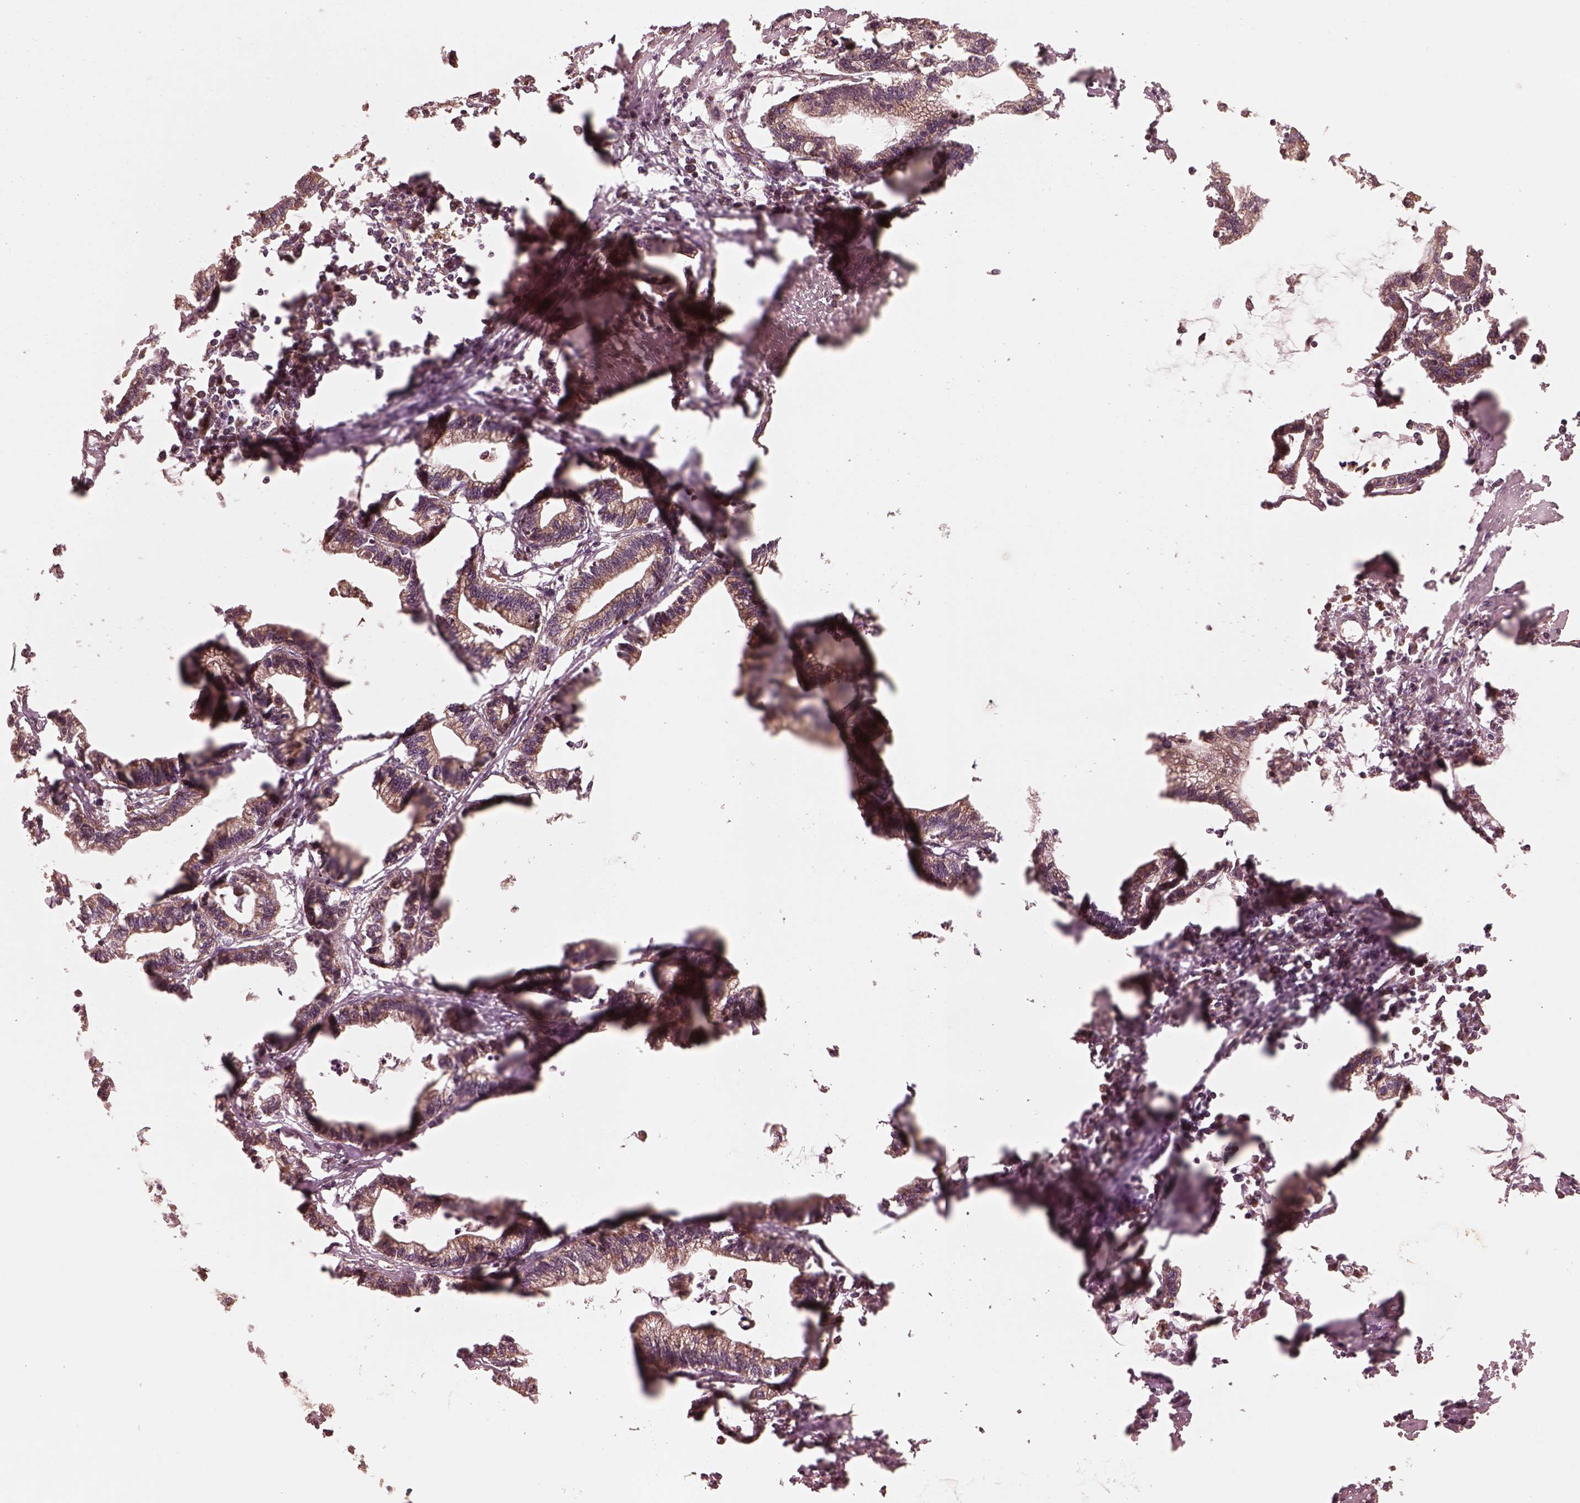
{"staining": {"intensity": "moderate", "quantity": "25%-75%", "location": "cytoplasmic/membranous"}, "tissue": "stomach cancer", "cell_type": "Tumor cells", "image_type": "cancer", "snomed": [{"axis": "morphology", "description": "Adenocarcinoma, NOS"}, {"axis": "topography", "description": "Stomach"}], "caption": "A medium amount of moderate cytoplasmic/membranous staining is appreciated in approximately 25%-75% of tumor cells in adenocarcinoma (stomach) tissue. The staining is performed using DAB (3,3'-diaminobenzidine) brown chromogen to label protein expression. The nuclei are counter-stained blue using hematoxylin.", "gene": "PIK3R2", "patient": {"sex": "male", "age": 83}}